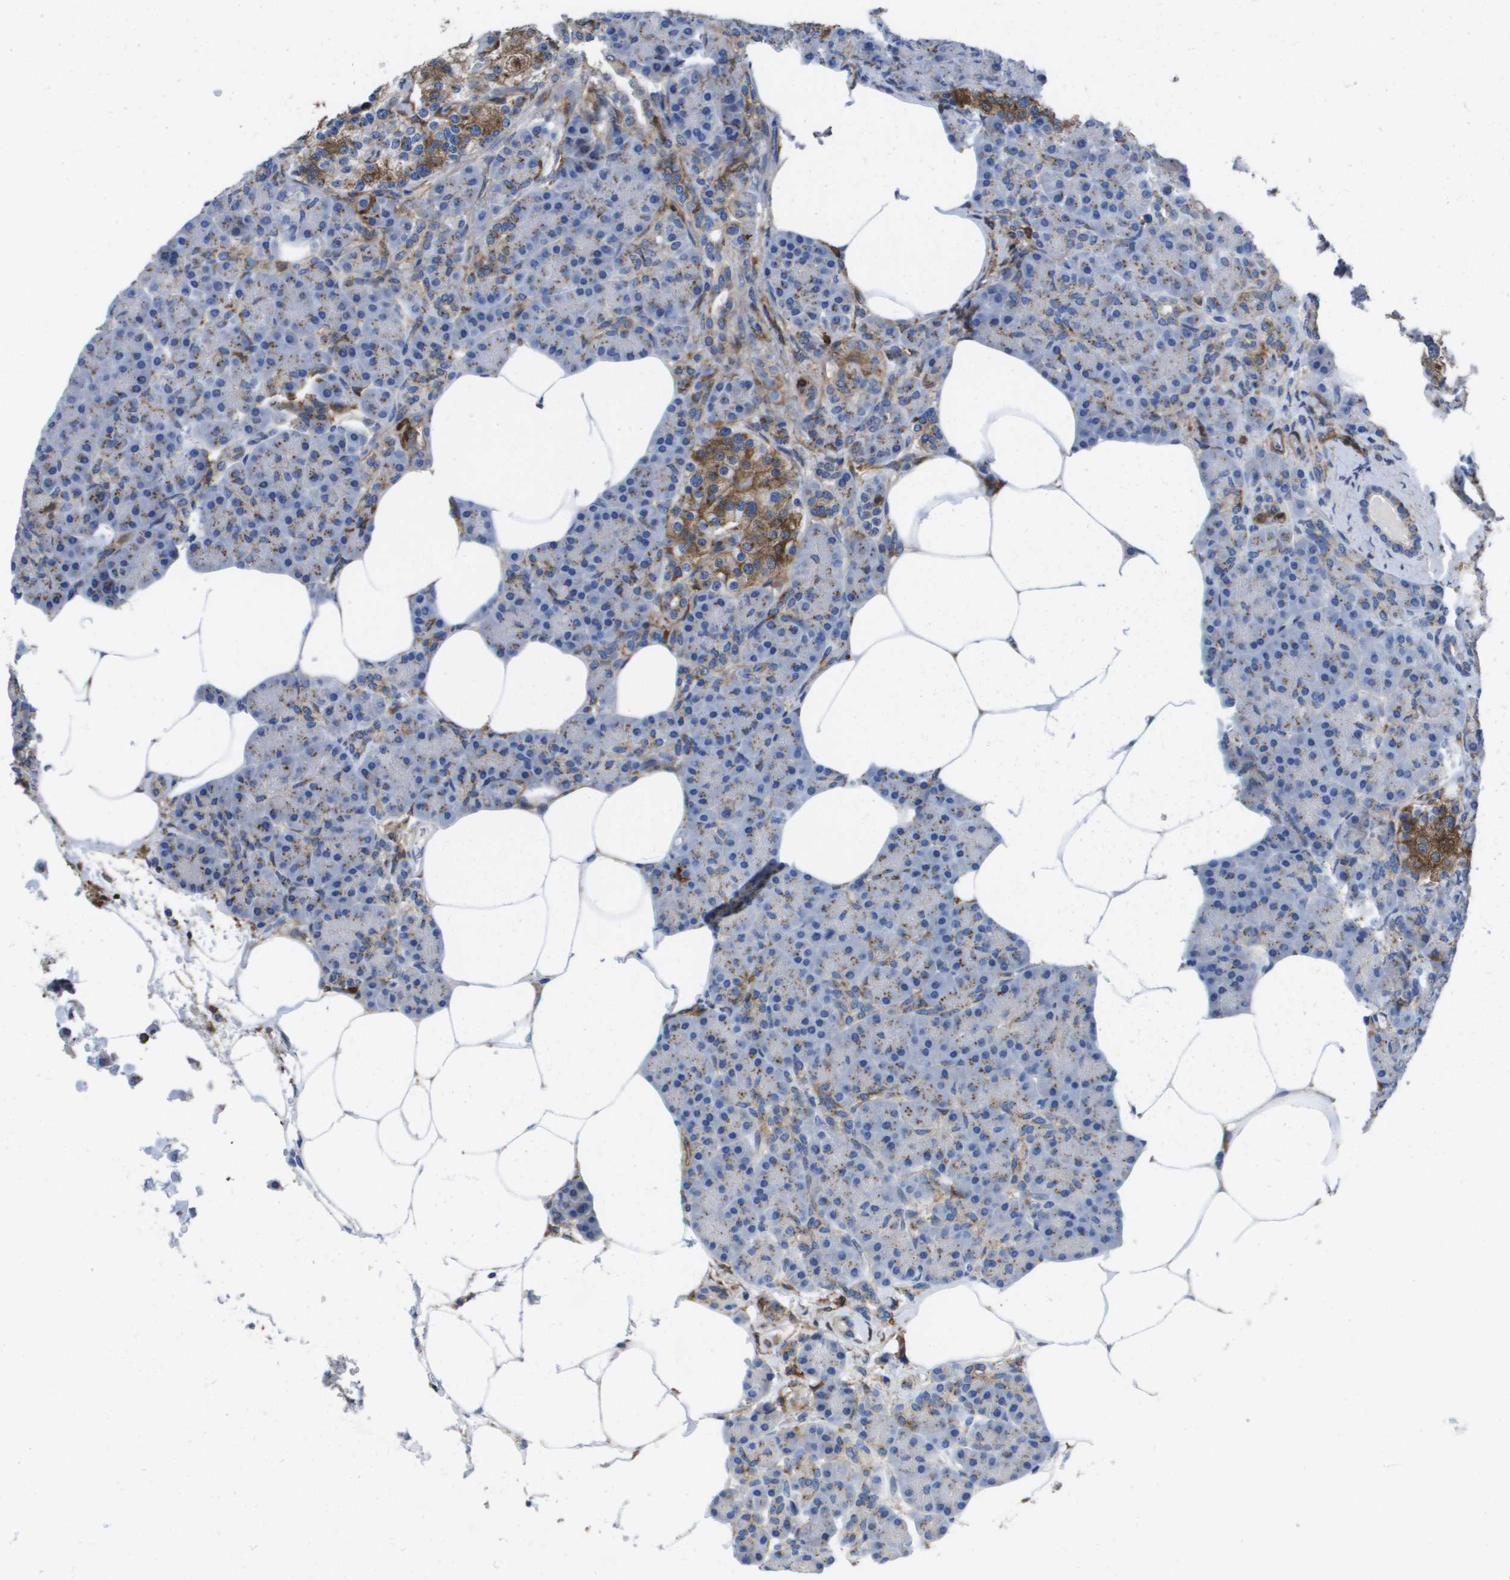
{"staining": {"intensity": "moderate", "quantity": ">75%", "location": "cytoplasmic/membranous"}, "tissue": "pancreas", "cell_type": "Exocrine glandular cells", "image_type": "normal", "snomed": [{"axis": "morphology", "description": "Normal tissue, NOS"}, {"axis": "topography", "description": "Pancreas"}], "caption": "Exocrine glandular cells display medium levels of moderate cytoplasmic/membranous staining in approximately >75% of cells in normal pancreas. (DAB IHC with brightfield microscopy, high magnification).", "gene": "SLC37A2", "patient": {"sex": "female", "age": 70}}